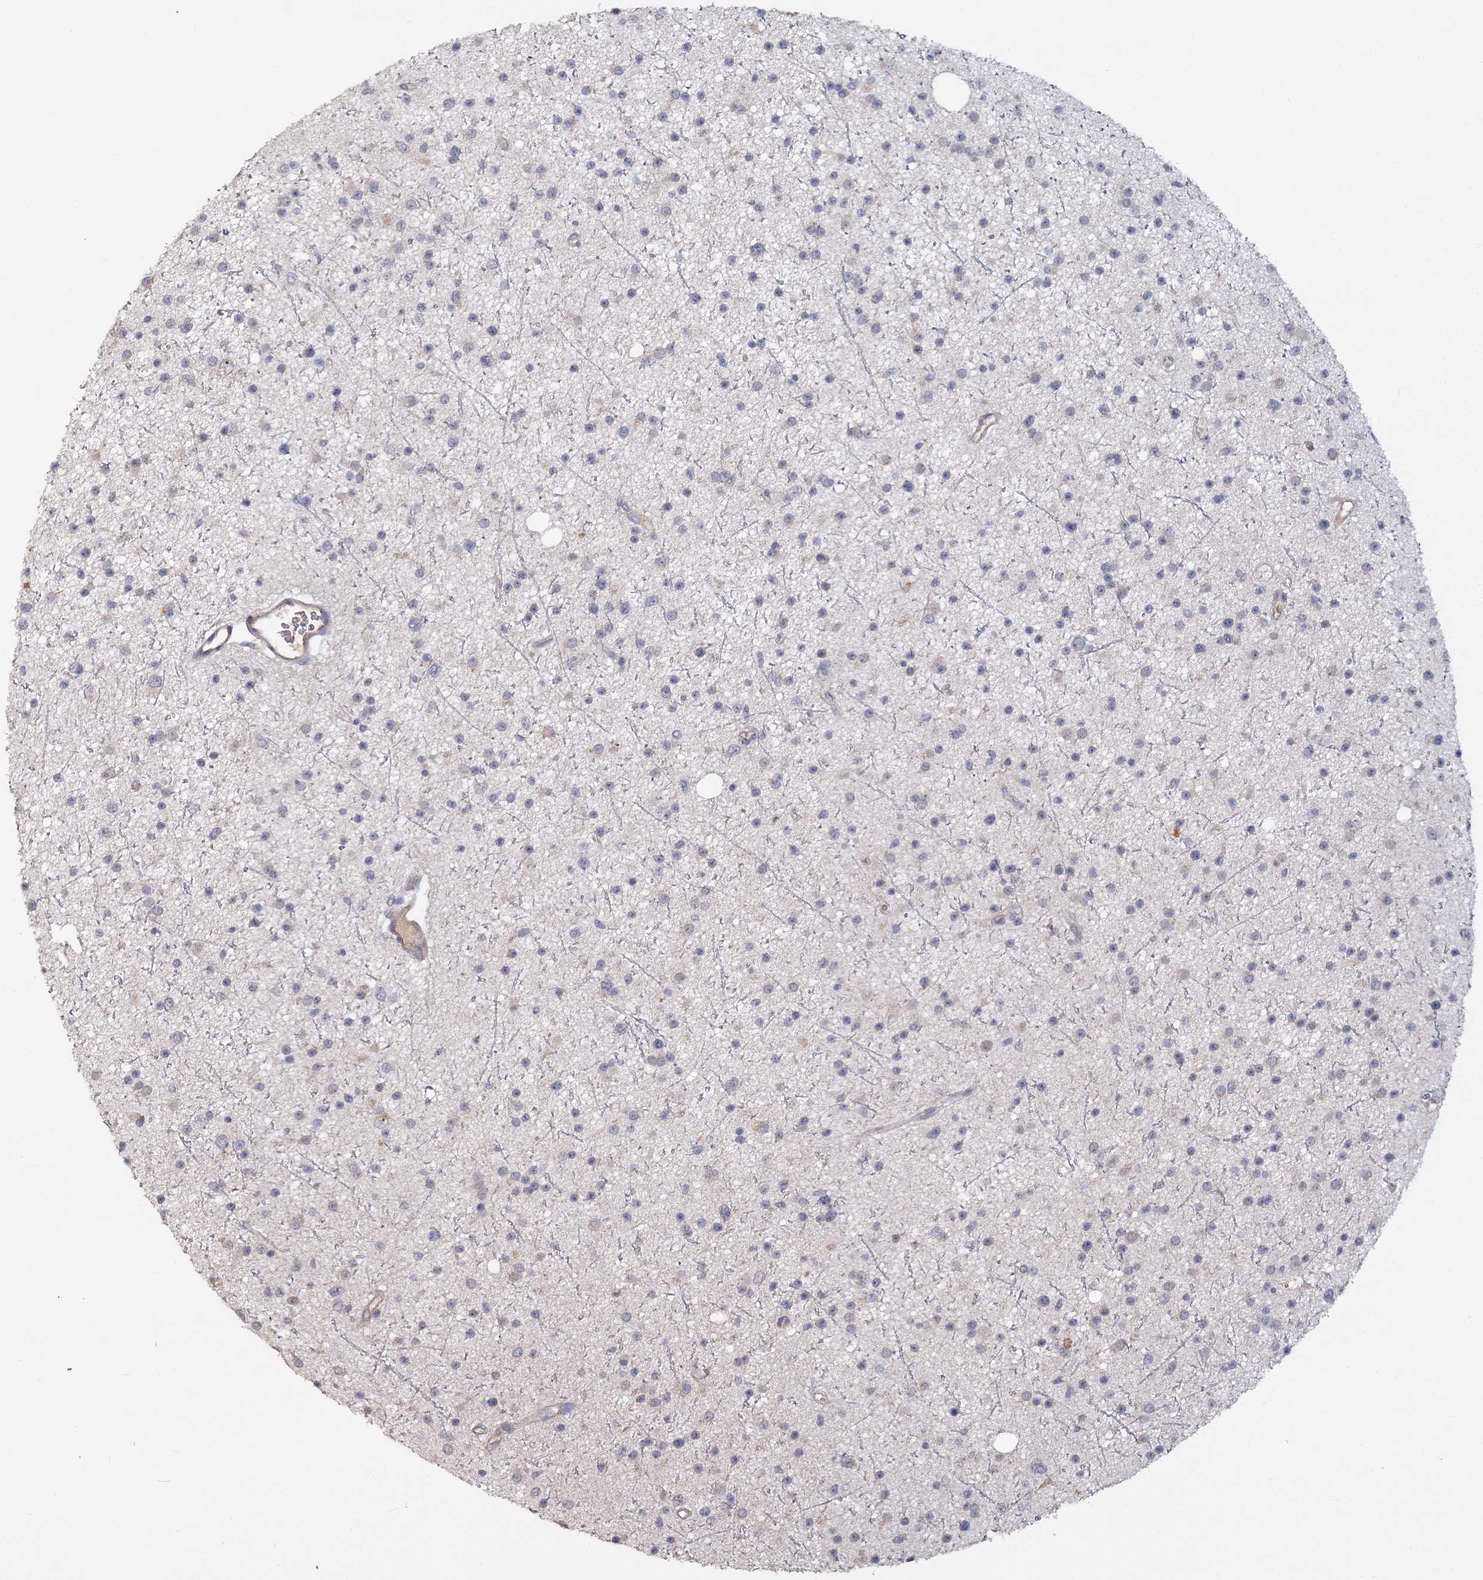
{"staining": {"intensity": "negative", "quantity": "none", "location": "none"}, "tissue": "glioma", "cell_type": "Tumor cells", "image_type": "cancer", "snomed": [{"axis": "morphology", "description": "Glioma, malignant, Low grade"}, {"axis": "topography", "description": "Cerebral cortex"}], "caption": "A micrograph of human malignant glioma (low-grade) is negative for staining in tumor cells.", "gene": "GJB5", "patient": {"sex": "female", "age": 39}}